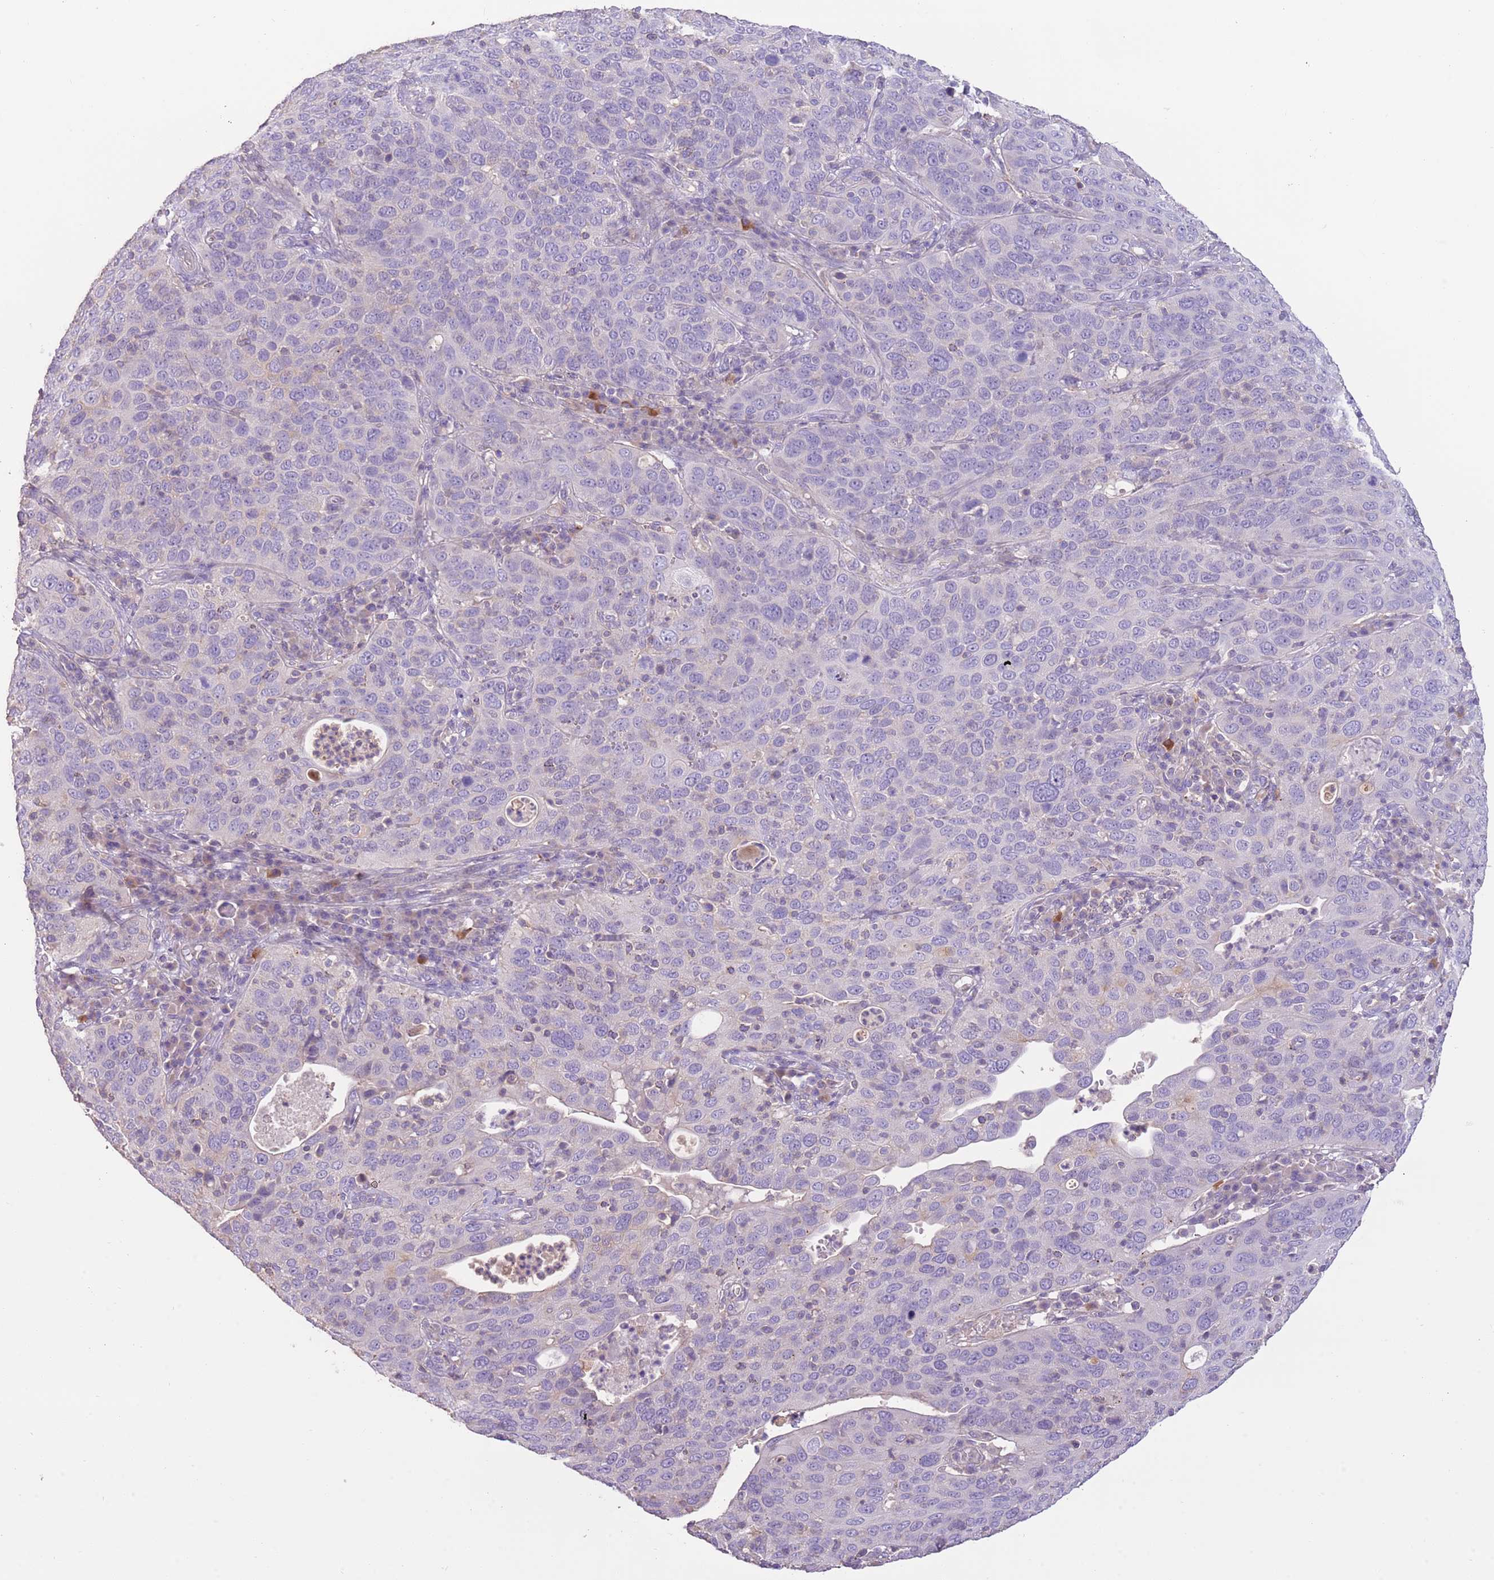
{"staining": {"intensity": "negative", "quantity": "none", "location": "none"}, "tissue": "cervical cancer", "cell_type": "Tumor cells", "image_type": "cancer", "snomed": [{"axis": "morphology", "description": "Squamous cell carcinoma, NOS"}, {"axis": "topography", "description": "Cervix"}], "caption": "High power microscopy image of an immunohistochemistry image of cervical squamous cell carcinoma, revealing no significant positivity in tumor cells.", "gene": "SFTPA1", "patient": {"sex": "female", "age": 36}}